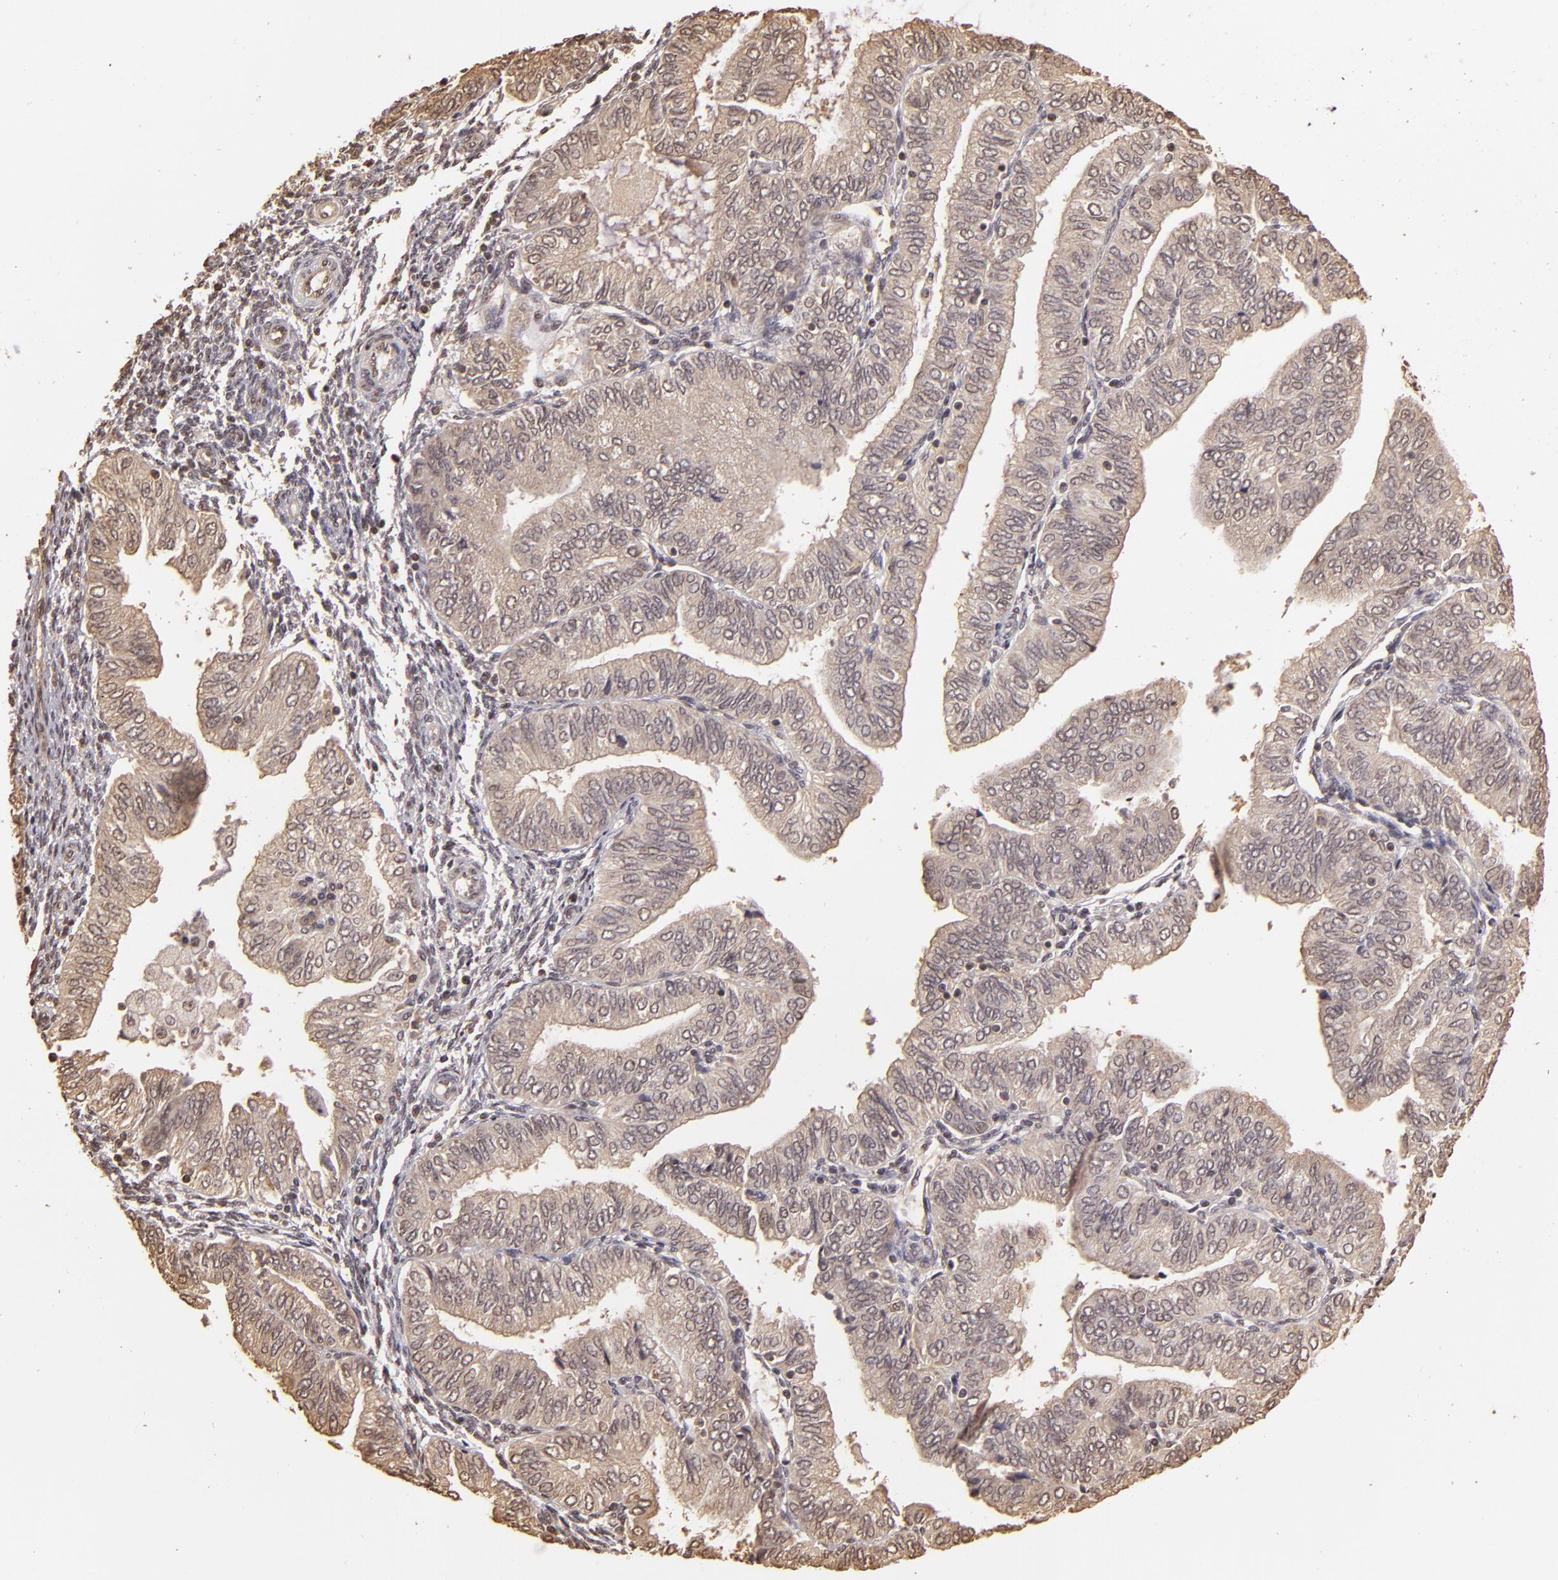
{"staining": {"intensity": "negative", "quantity": "none", "location": "none"}, "tissue": "endometrial cancer", "cell_type": "Tumor cells", "image_type": "cancer", "snomed": [{"axis": "morphology", "description": "Adenocarcinoma, NOS"}, {"axis": "topography", "description": "Endometrium"}], "caption": "Immunohistochemistry histopathology image of neoplastic tissue: endometrial cancer (adenocarcinoma) stained with DAB (3,3'-diaminobenzidine) shows no significant protein staining in tumor cells. (DAB (3,3'-diaminobenzidine) IHC, high magnification).", "gene": "ARPC2", "patient": {"sex": "female", "age": 51}}